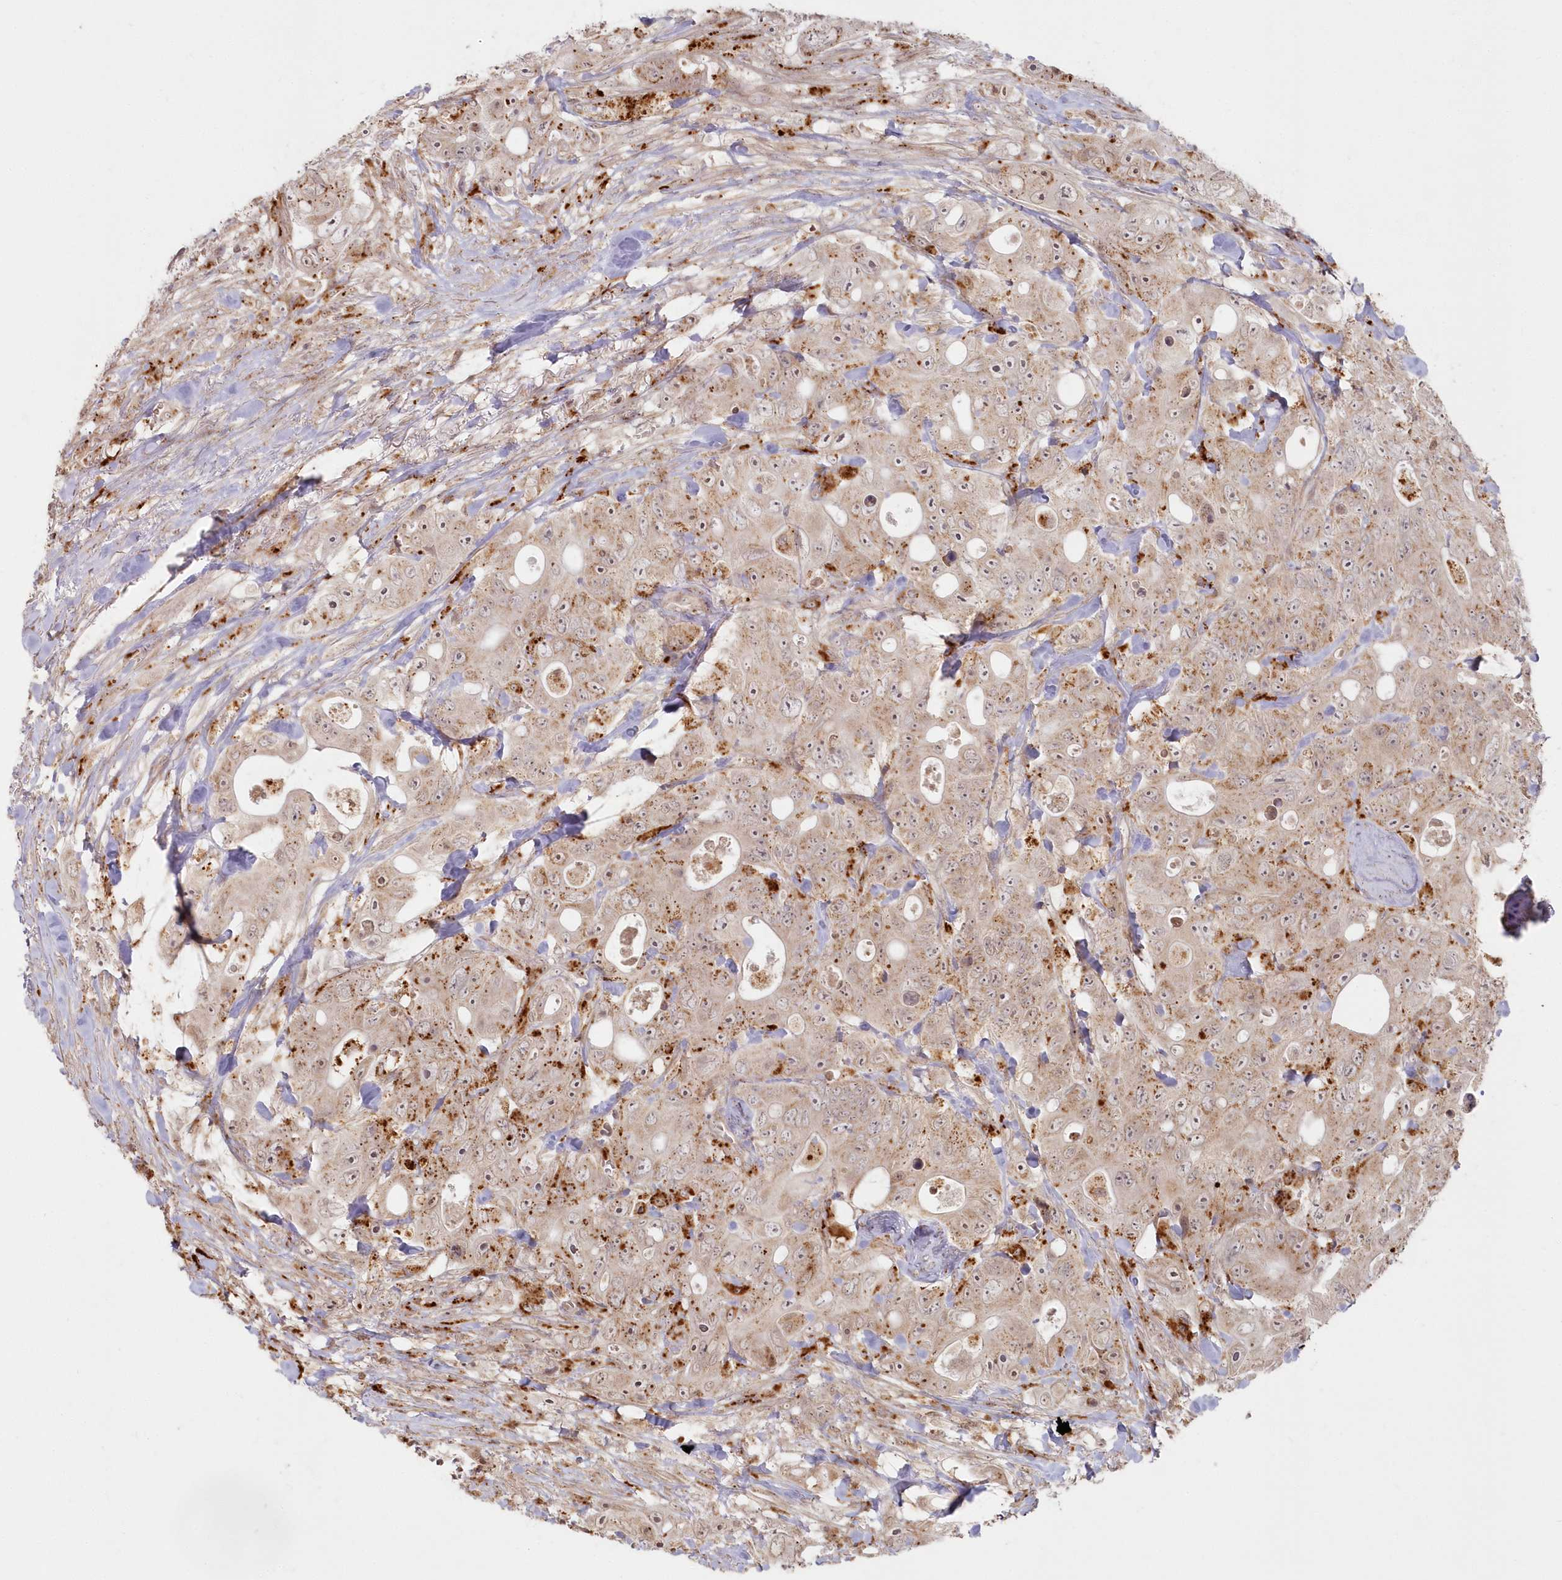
{"staining": {"intensity": "moderate", "quantity": "25%-75%", "location": "cytoplasmic/membranous"}, "tissue": "colorectal cancer", "cell_type": "Tumor cells", "image_type": "cancer", "snomed": [{"axis": "morphology", "description": "Adenocarcinoma, NOS"}, {"axis": "topography", "description": "Colon"}], "caption": "Brown immunohistochemical staining in colorectal adenocarcinoma shows moderate cytoplasmic/membranous expression in approximately 25%-75% of tumor cells.", "gene": "ARSB", "patient": {"sex": "female", "age": 46}}